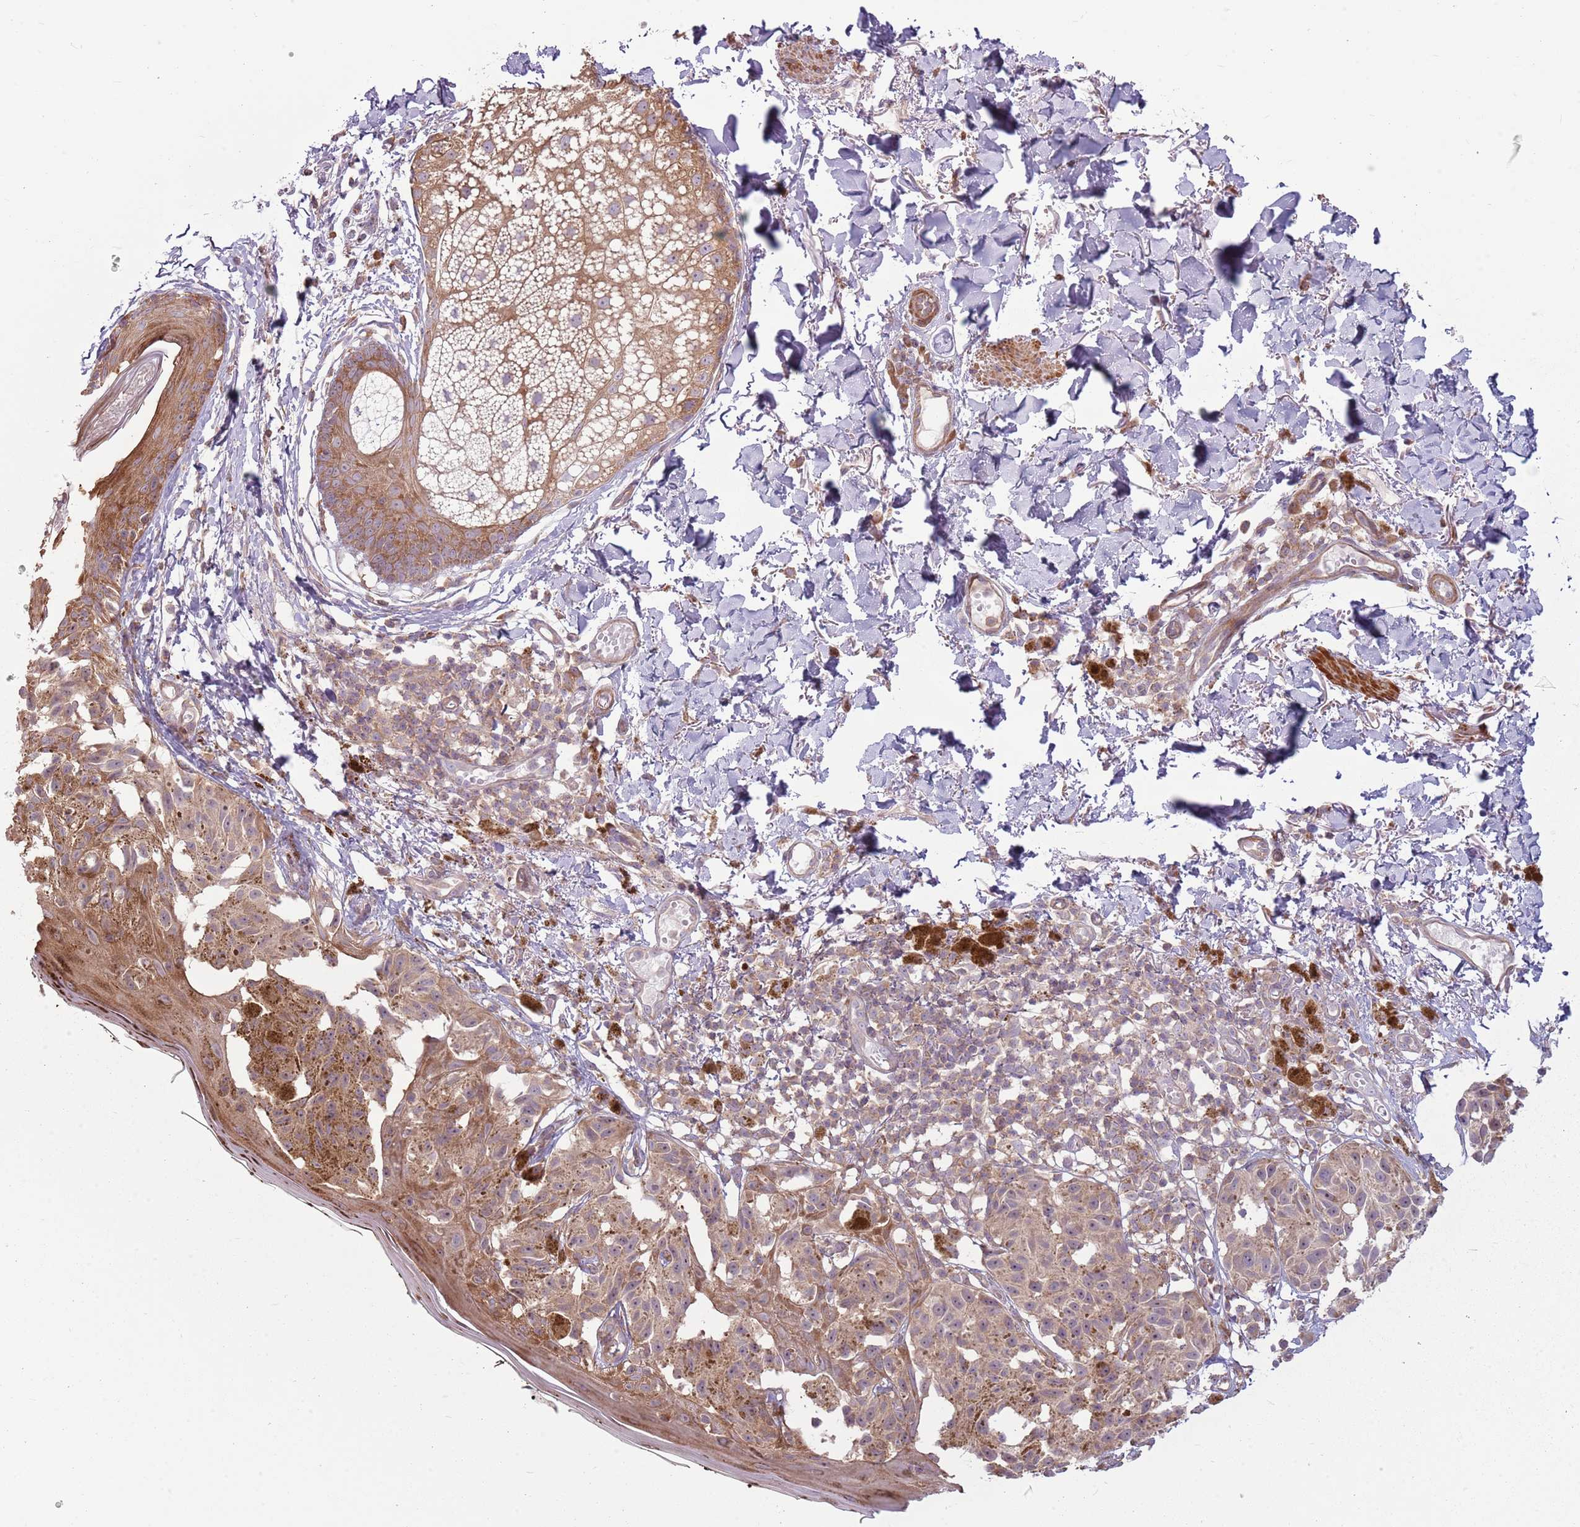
{"staining": {"intensity": "moderate", "quantity": ">75%", "location": "cytoplasmic/membranous"}, "tissue": "melanoma", "cell_type": "Tumor cells", "image_type": "cancer", "snomed": [{"axis": "morphology", "description": "Malignant melanoma, NOS"}, {"axis": "topography", "description": "Skin"}], "caption": "Immunohistochemistry (IHC) micrograph of malignant melanoma stained for a protein (brown), which shows medium levels of moderate cytoplasmic/membranous positivity in approximately >75% of tumor cells.", "gene": "RPL21", "patient": {"sex": "male", "age": 73}}